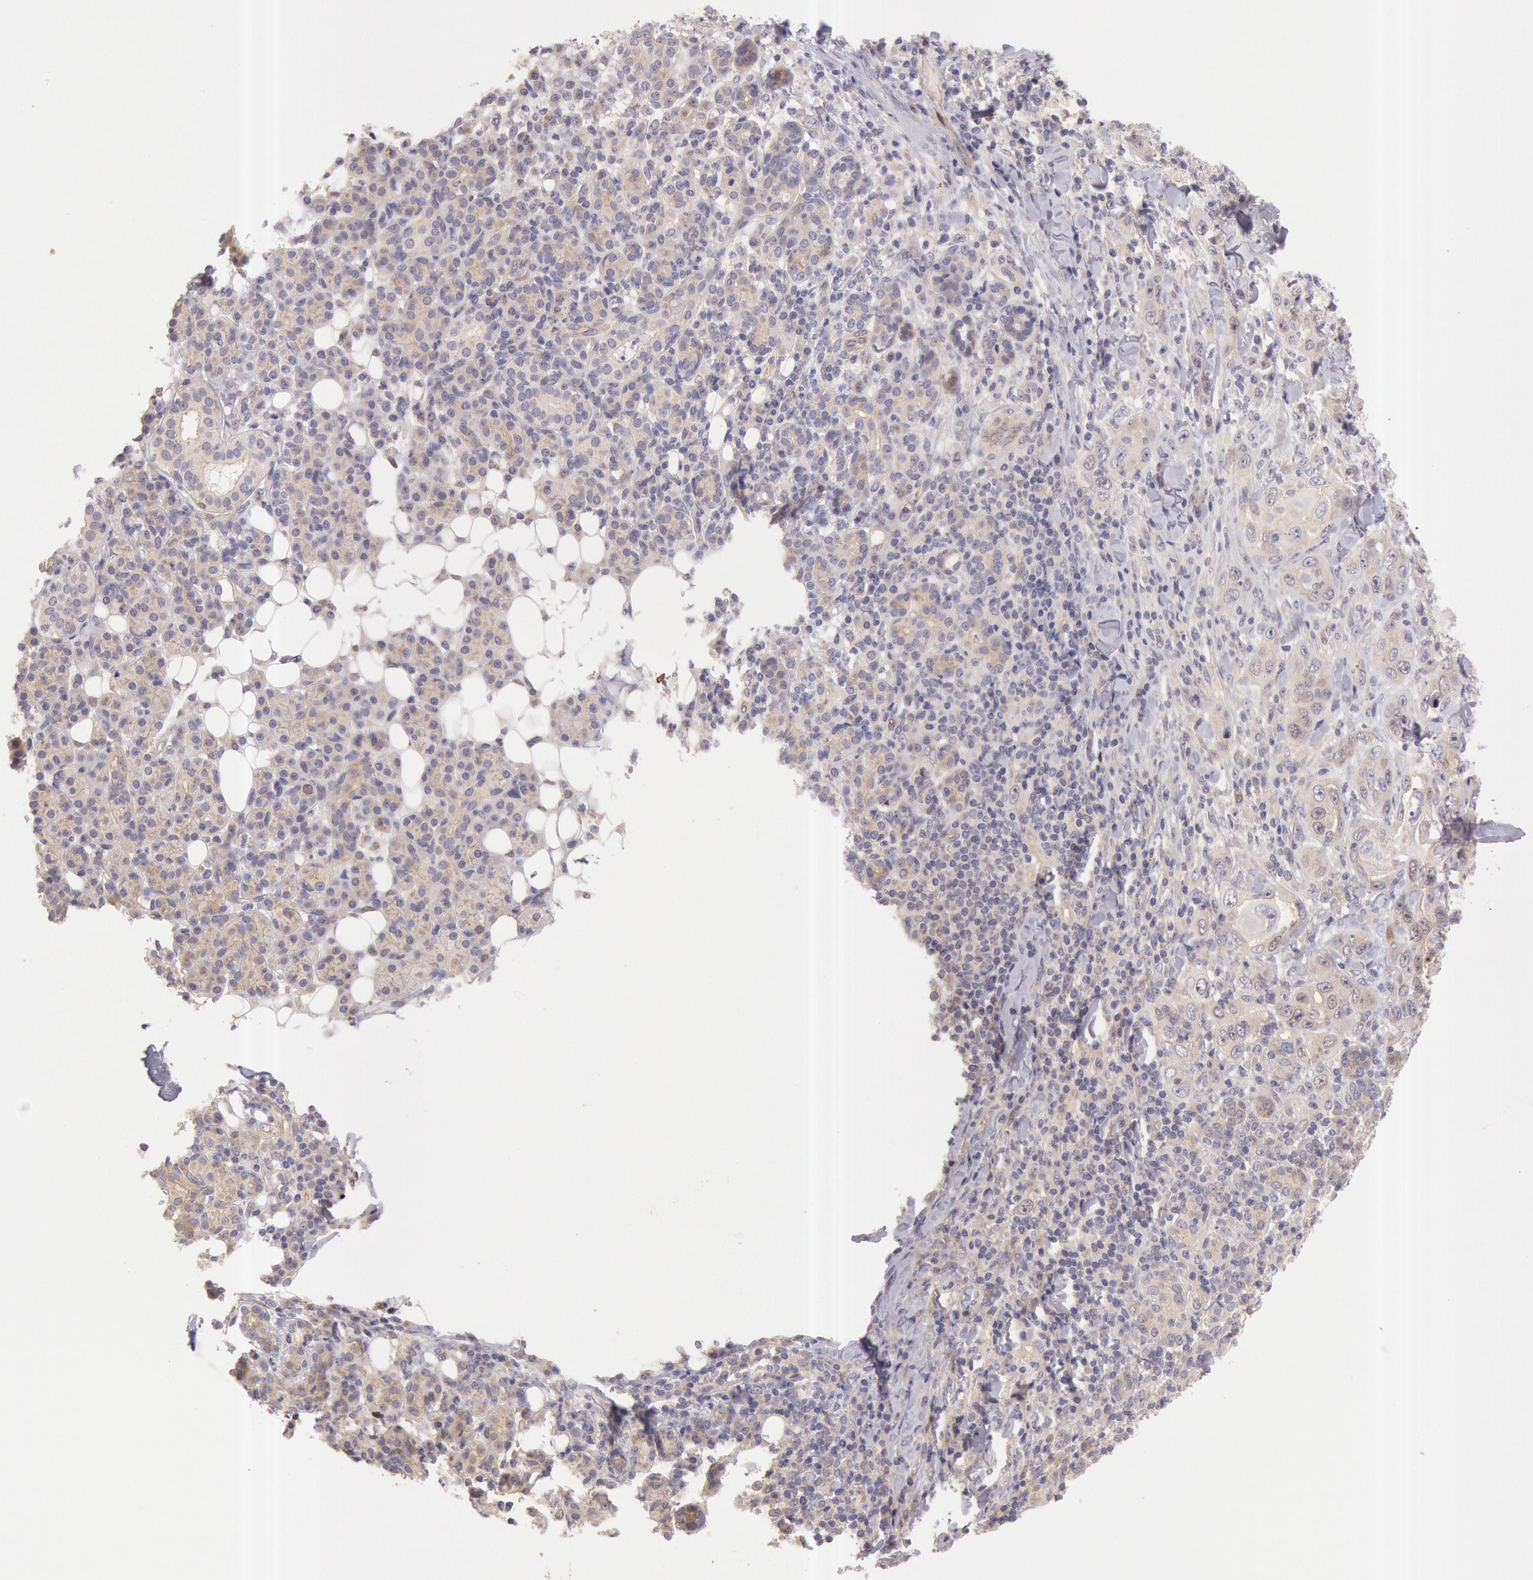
{"staining": {"intensity": "negative", "quantity": "none", "location": "none"}, "tissue": "skin cancer", "cell_type": "Tumor cells", "image_type": "cancer", "snomed": [{"axis": "morphology", "description": "Squamous cell carcinoma, NOS"}, {"axis": "topography", "description": "Skin"}], "caption": "Protein analysis of skin cancer reveals no significant expression in tumor cells. (Brightfield microscopy of DAB (3,3'-diaminobenzidine) immunohistochemistry (IHC) at high magnification).", "gene": "AMOTL1", "patient": {"sex": "male", "age": 84}}